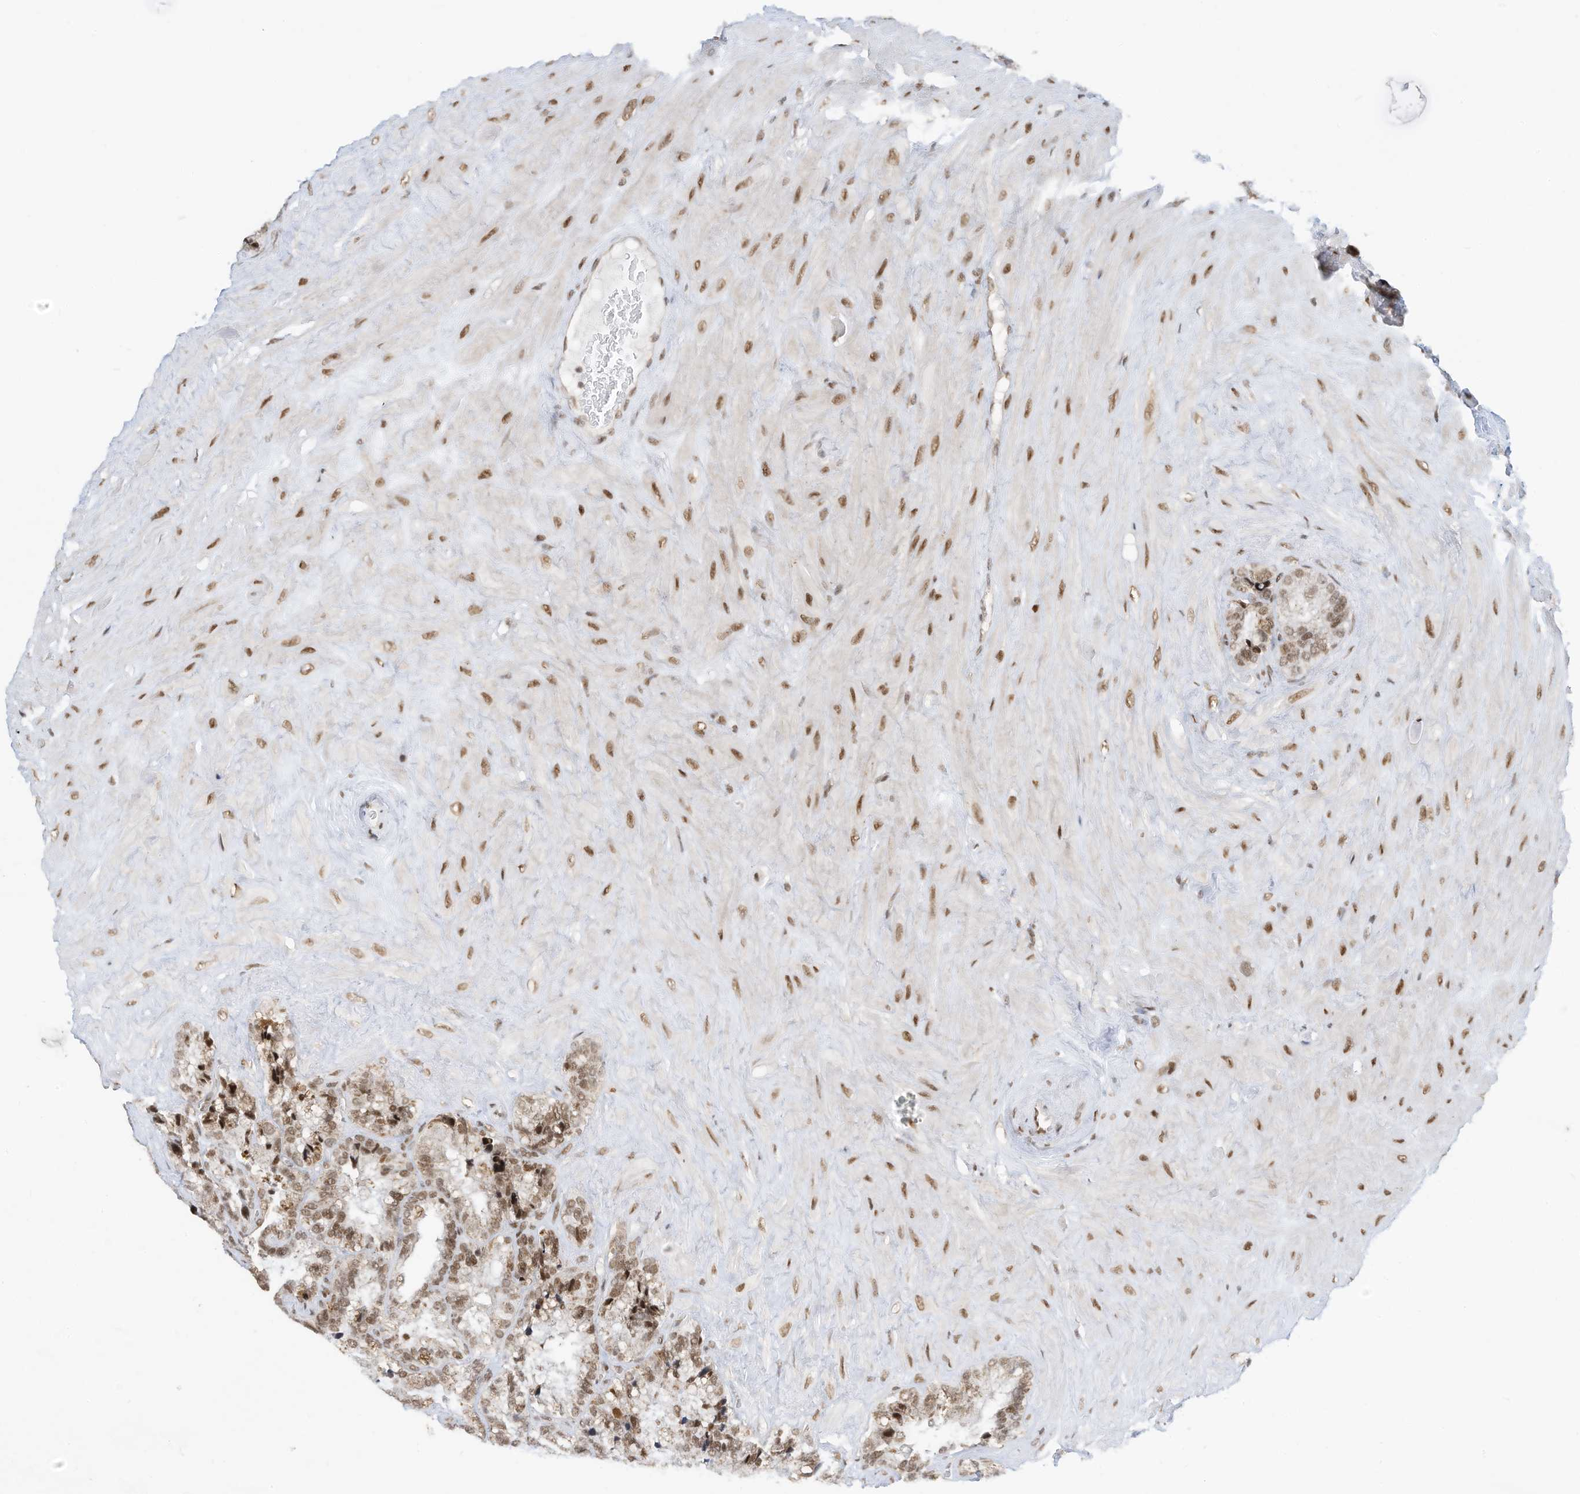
{"staining": {"intensity": "moderate", "quantity": ">75%", "location": "cytoplasmic/membranous,nuclear"}, "tissue": "seminal vesicle", "cell_type": "Glandular cells", "image_type": "normal", "snomed": [{"axis": "morphology", "description": "Normal tissue, NOS"}, {"axis": "topography", "description": "Prostate"}, {"axis": "topography", "description": "Seminal veicle"}], "caption": "Seminal vesicle stained with DAB (3,3'-diaminobenzidine) IHC displays medium levels of moderate cytoplasmic/membranous,nuclear staining in about >75% of glandular cells.", "gene": "AURKAIP1", "patient": {"sex": "male", "age": 68}}